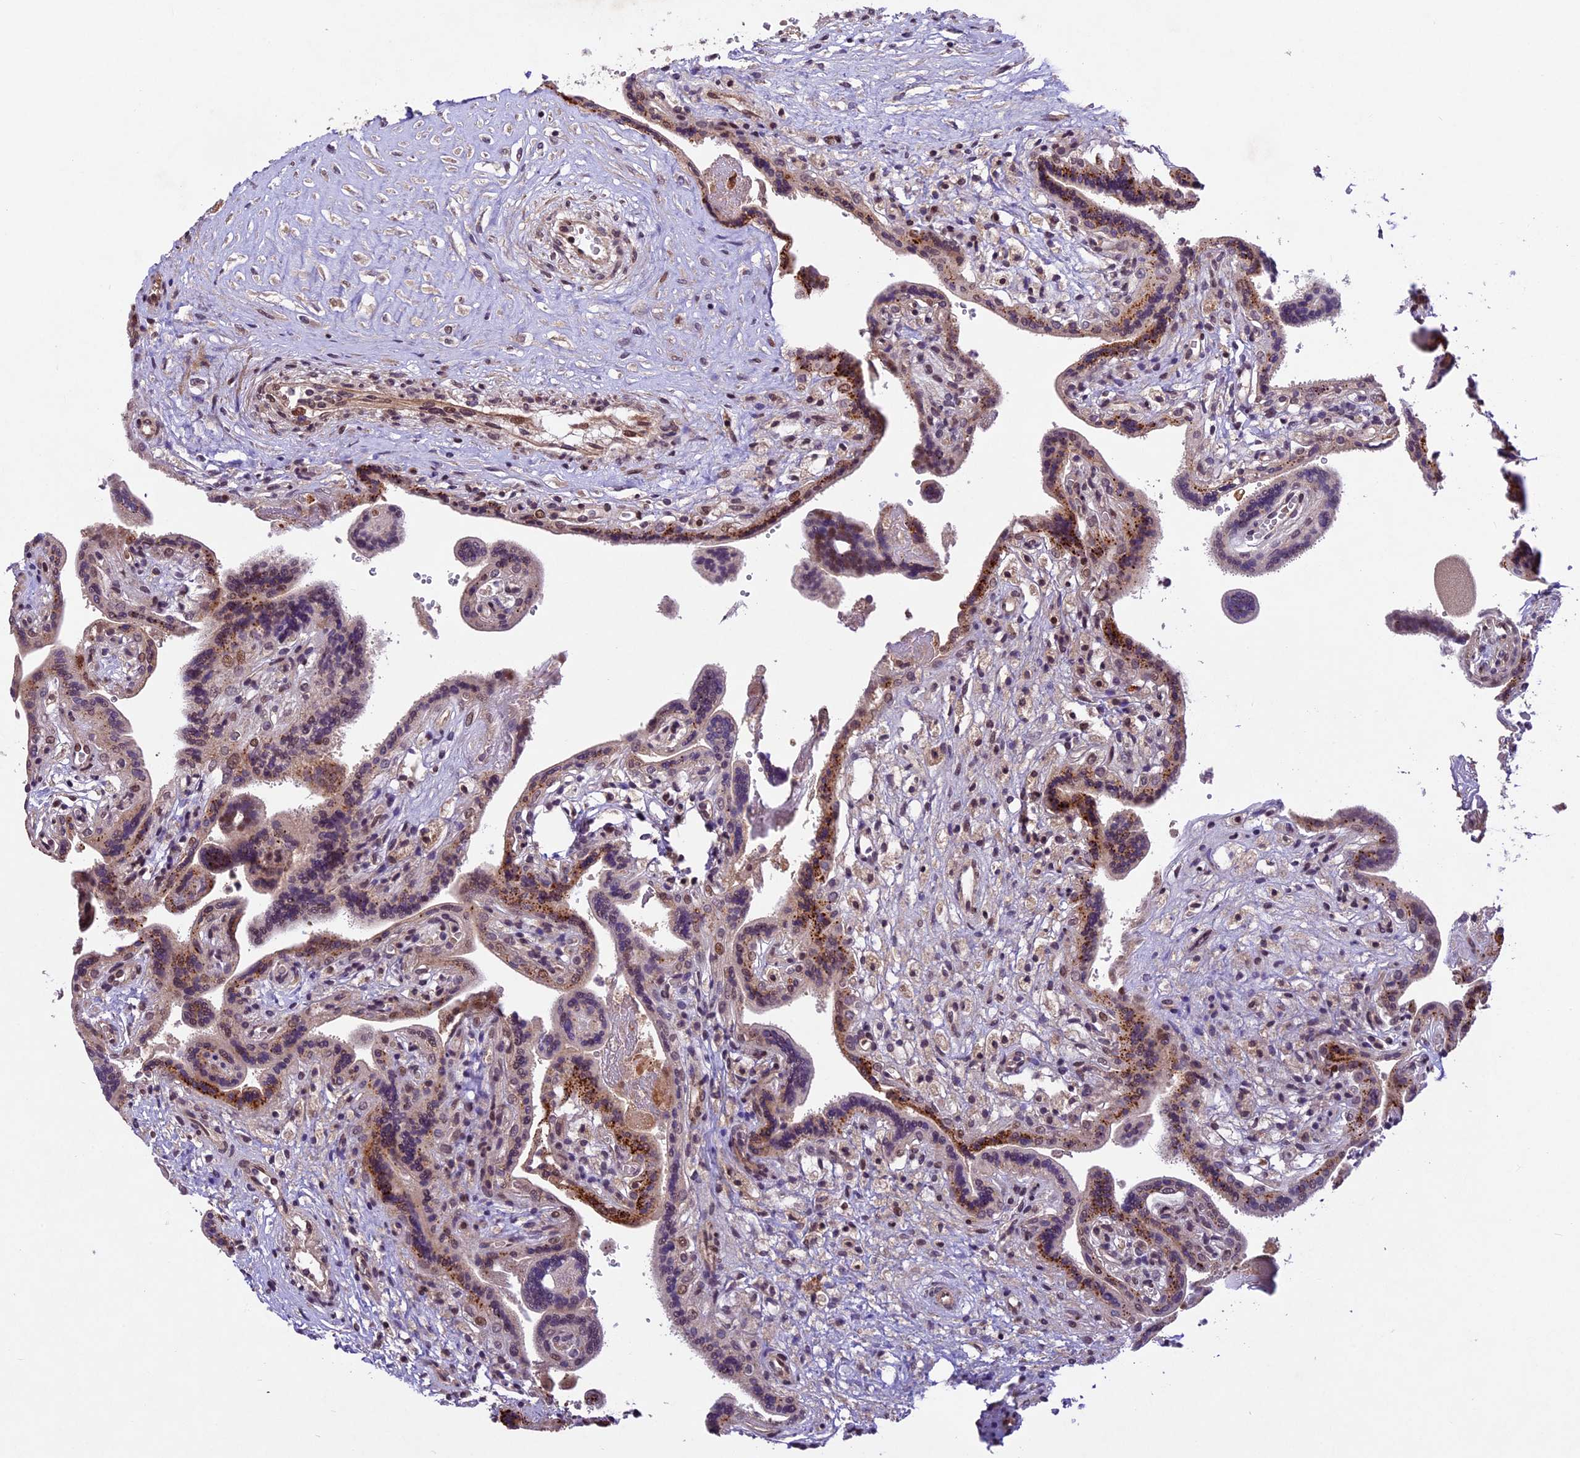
{"staining": {"intensity": "moderate", "quantity": "25%-75%", "location": "cytoplasmic/membranous,nuclear"}, "tissue": "placenta", "cell_type": "Trophoblastic cells", "image_type": "normal", "snomed": [{"axis": "morphology", "description": "Normal tissue, NOS"}, {"axis": "topography", "description": "Placenta"}], "caption": "Trophoblastic cells demonstrate medium levels of moderate cytoplasmic/membranous,nuclear expression in approximately 25%-75% of cells in normal placenta. The staining was performed using DAB, with brown indicating positive protein expression. Nuclei are stained blue with hematoxylin.", "gene": "CCSER1", "patient": {"sex": "female", "age": 37}}